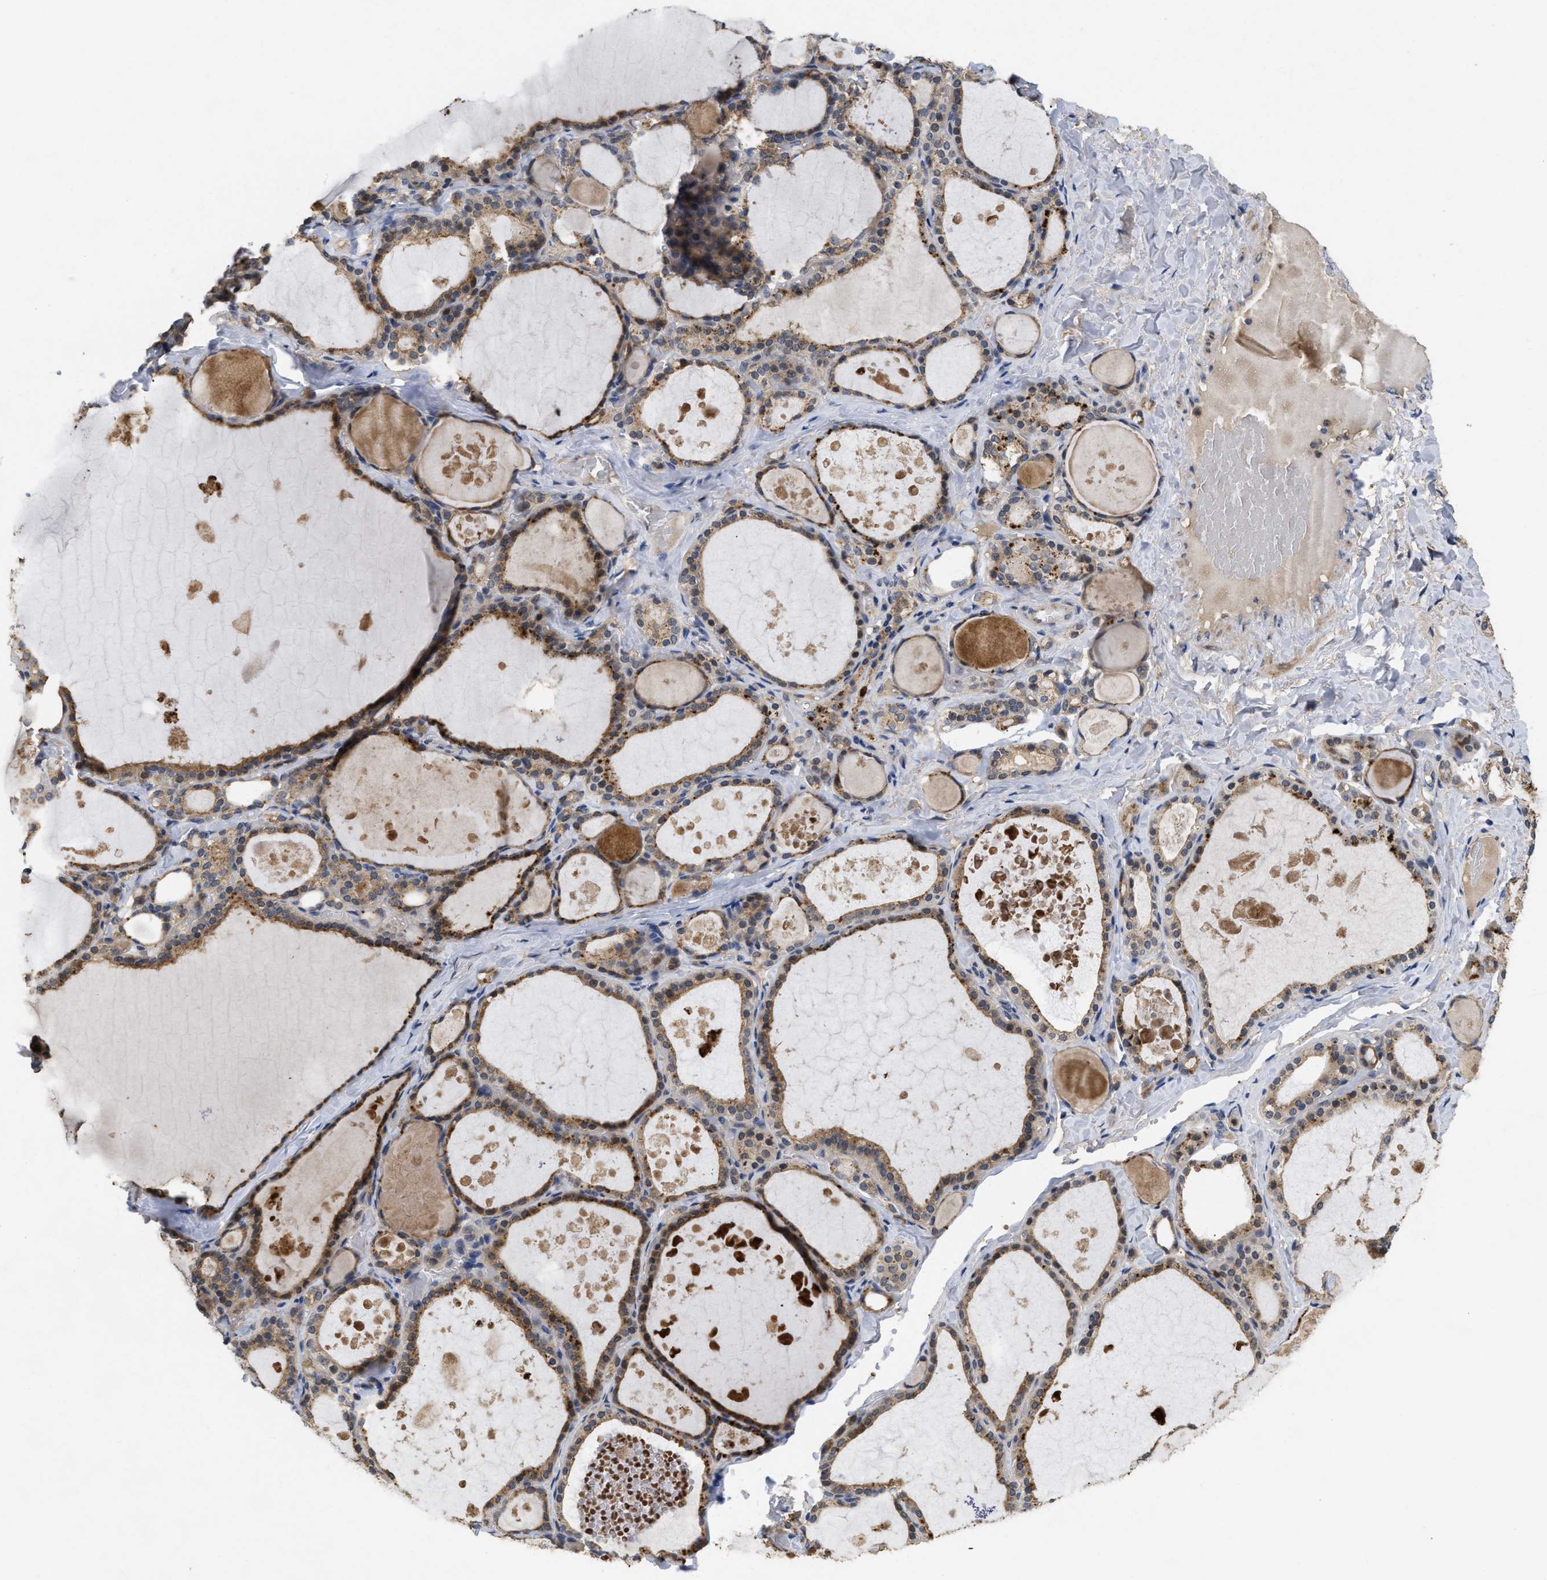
{"staining": {"intensity": "moderate", "quantity": ">75%", "location": "cytoplasmic/membranous"}, "tissue": "thyroid gland", "cell_type": "Glandular cells", "image_type": "normal", "snomed": [{"axis": "morphology", "description": "Normal tissue, NOS"}, {"axis": "topography", "description": "Thyroid gland"}], "caption": "The micrograph demonstrates staining of benign thyroid gland, revealing moderate cytoplasmic/membranous protein positivity (brown color) within glandular cells. (Stains: DAB in brown, nuclei in blue, Microscopy: brightfield microscopy at high magnification).", "gene": "RNF216", "patient": {"sex": "male", "age": 56}}